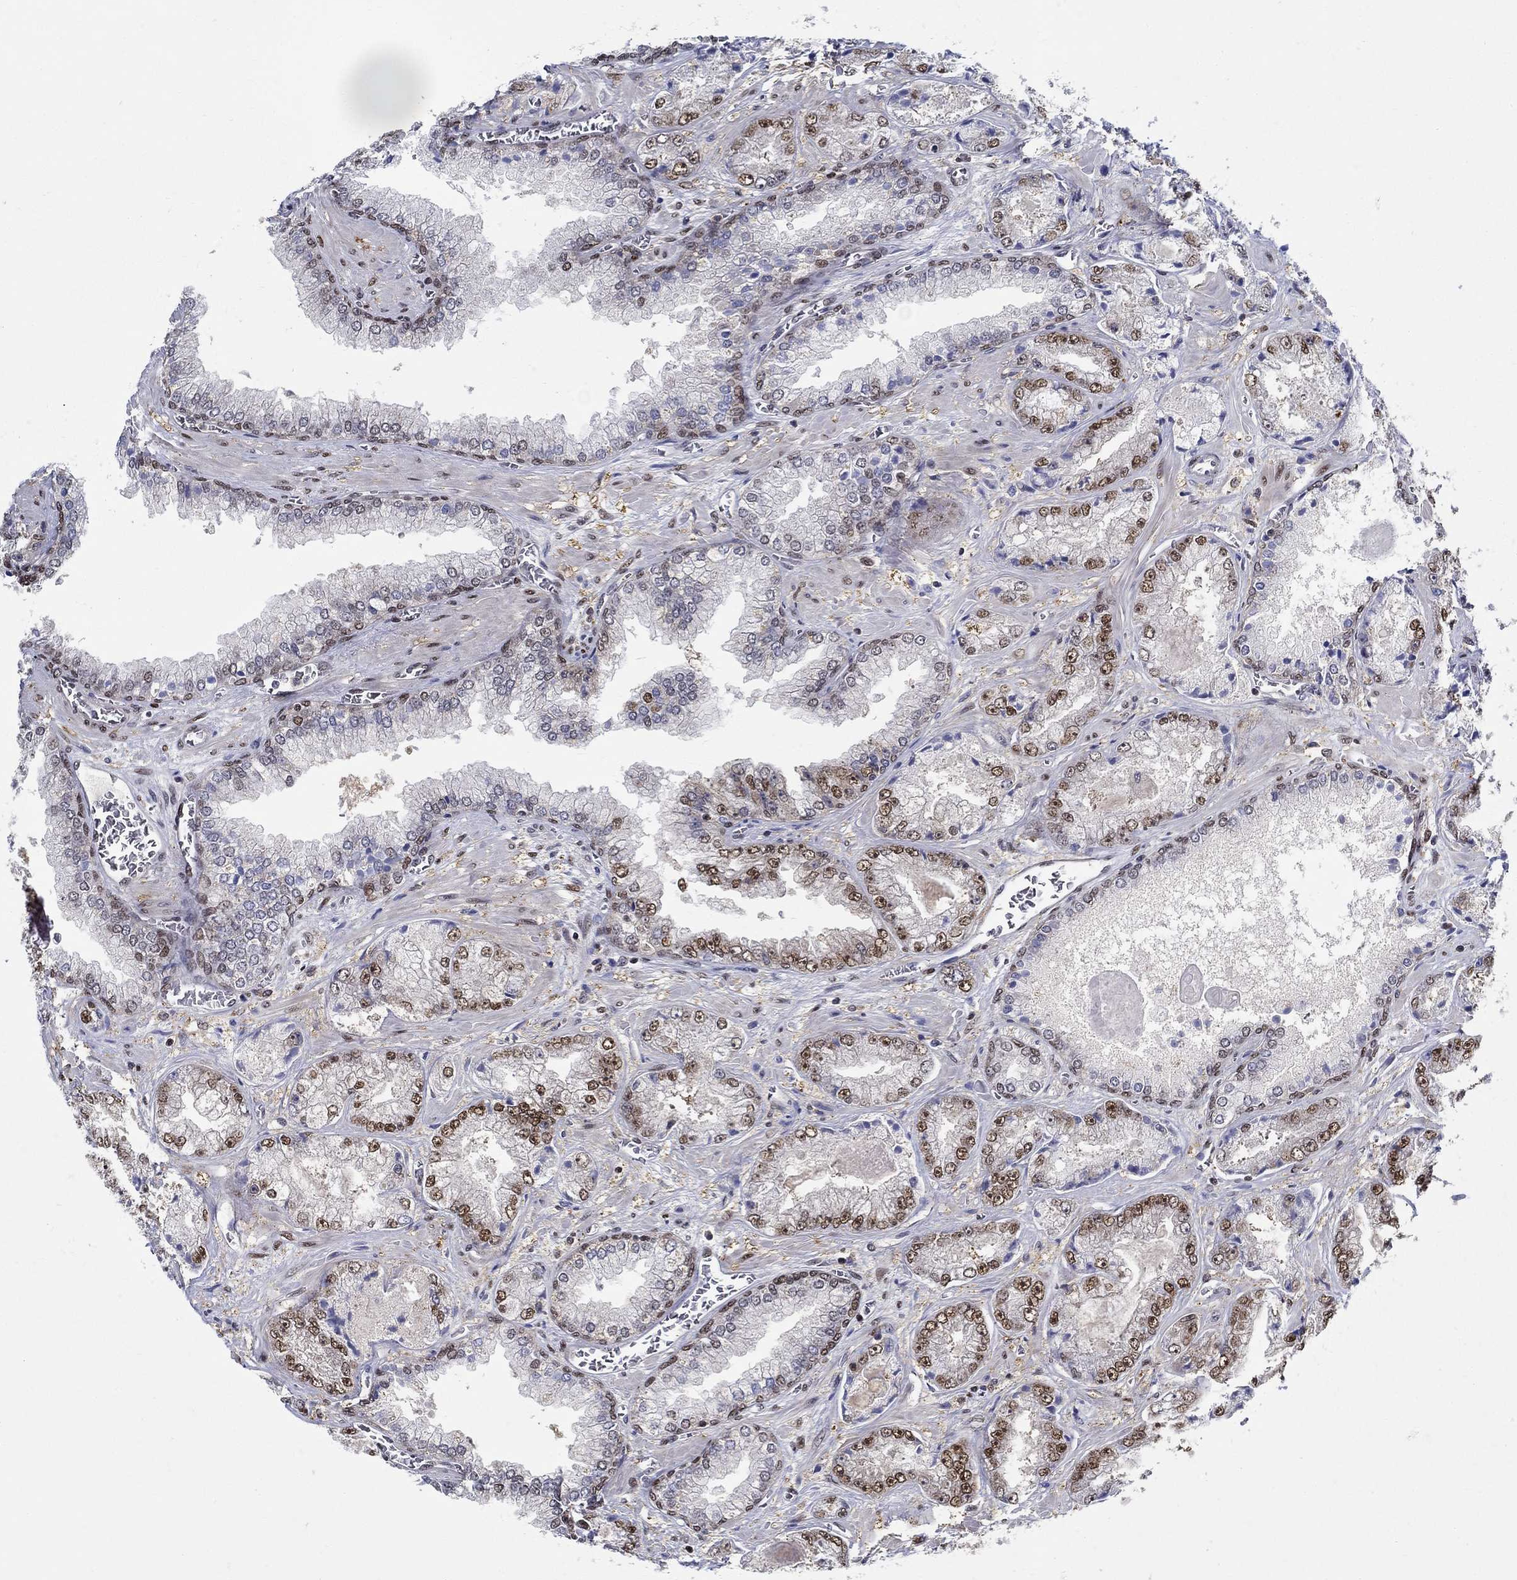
{"staining": {"intensity": "moderate", "quantity": "25%-75%", "location": "nuclear"}, "tissue": "prostate cancer", "cell_type": "Tumor cells", "image_type": "cancer", "snomed": [{"axis": "morphology", "description": "Adenocarcinoma, Low grade"}, {"axis": "topography", "description": "Prostate"}], "caption": "Immunohistochemistry image of neoplastic tissue: prostate cancer (low-grade adenocarcinoma) stained using immunohistochemistry (IHC) reveals medium levels of moderate protein expression localized specifically in the nuclear of tumor cells, appearing as a nuclear brown color.", "gene": "ZNF594", "patient": {"sex": "male", "age": 57}}